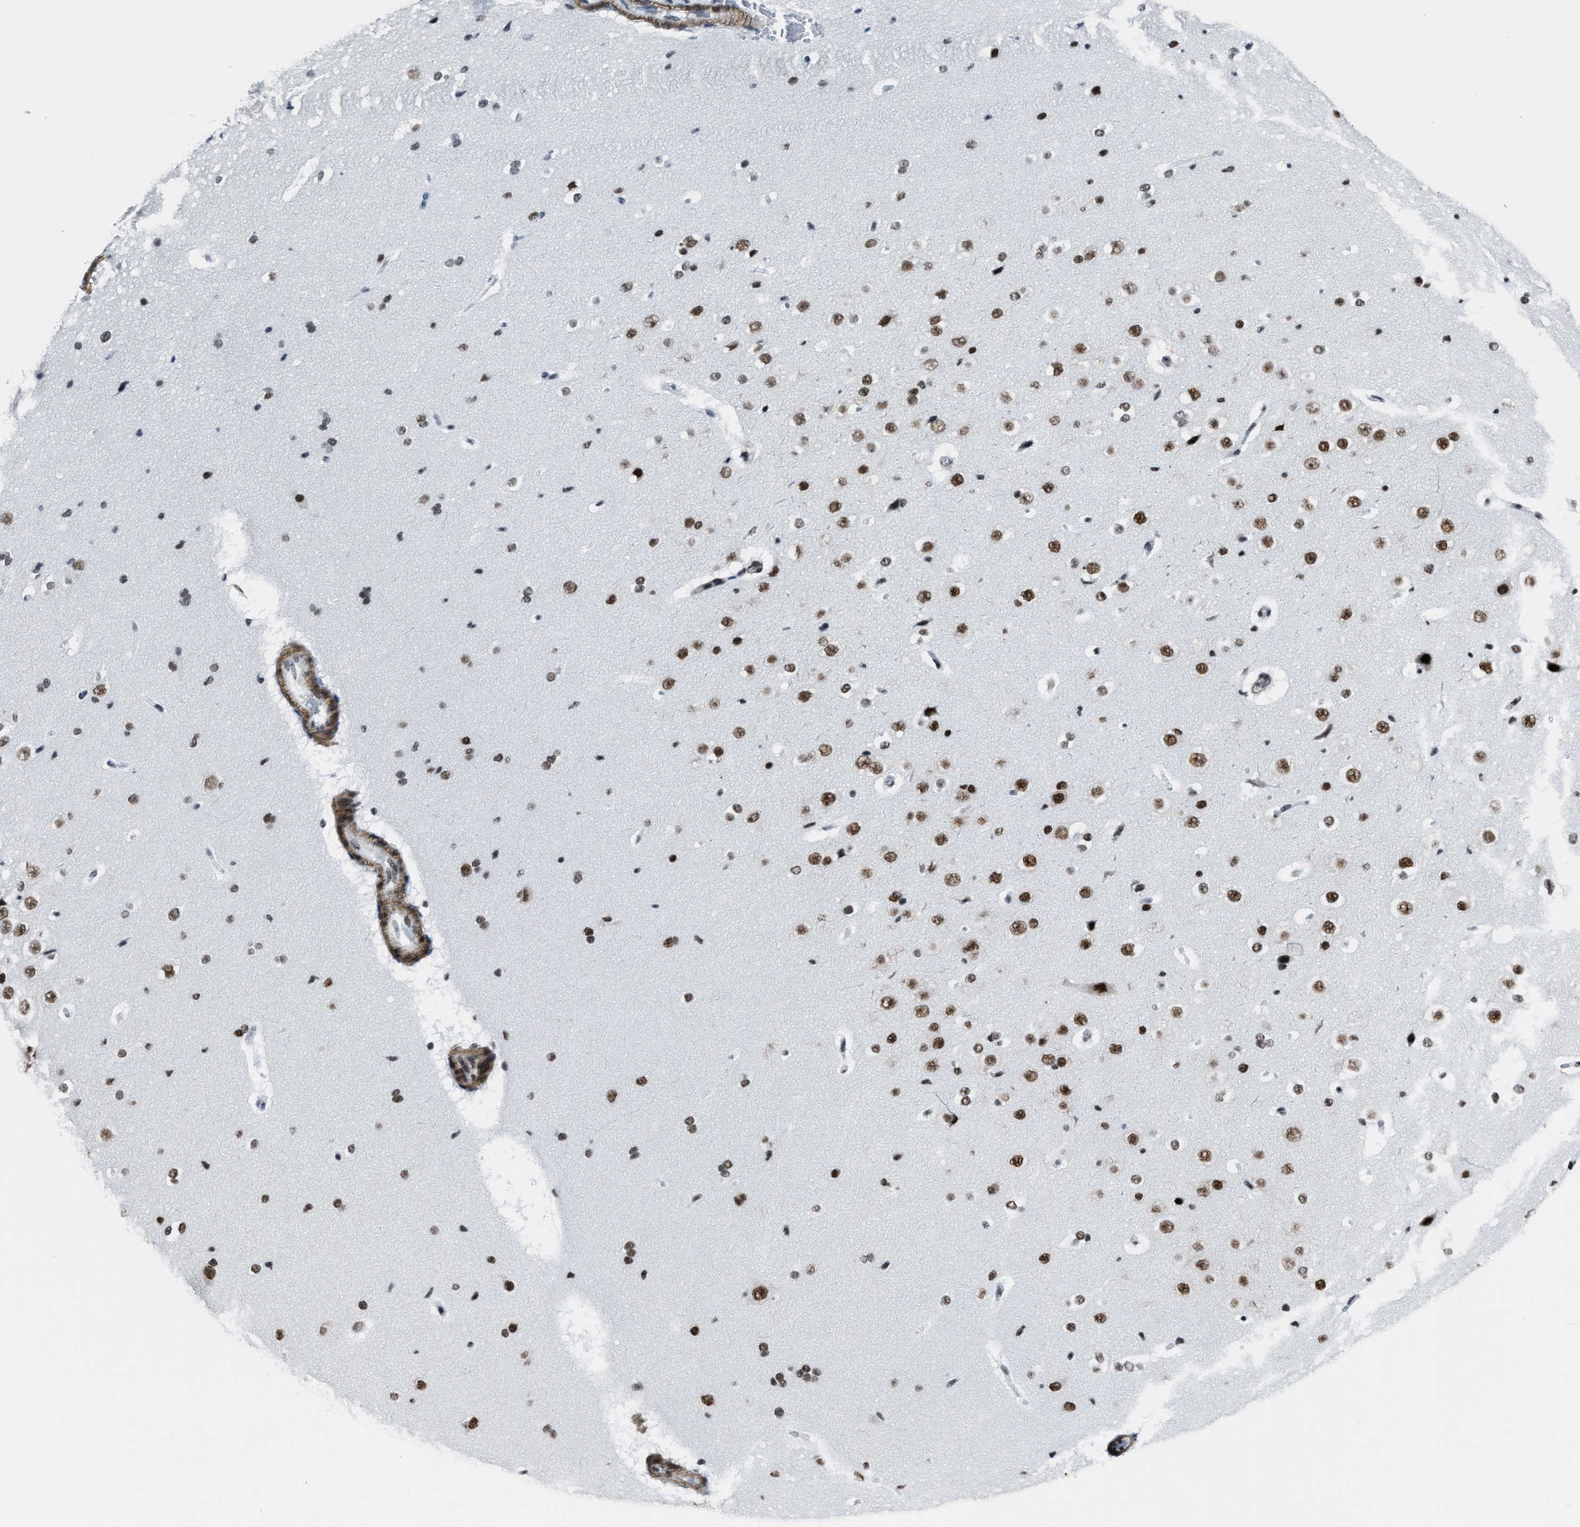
{"staining": {"intensity": "moderate", "quantity": ">75%", "location": "cytoplasmic/membranous,nuclear"}, "tissue": "cerebral cortex", "cell_type": "Endothelial cells", "image_type": "normal", "snomed": [{"axis": "morphology", "description": "Normal tissue, NOS"}, {"axis": "morphology", "description": "Developmental malformation"}, {"axis": "topography", "description": "Cerebral cortex"}], "caption": "A high-resolution micrograph shows immunohistochemistry staining of benign cerebral cortex, which displays moderate cytoplasmic/membranous,nuclear positivity in about >75% of endothelial cells. The staining was performed using DAB (3,3'-diaminobenzidine) to visualize the protein expression in brown, while the nuclei were stained in blue with hematoxylin (Magnification: 20x).", "gene": "DDX5", "patient": {"sex": "female", "age": 30}}